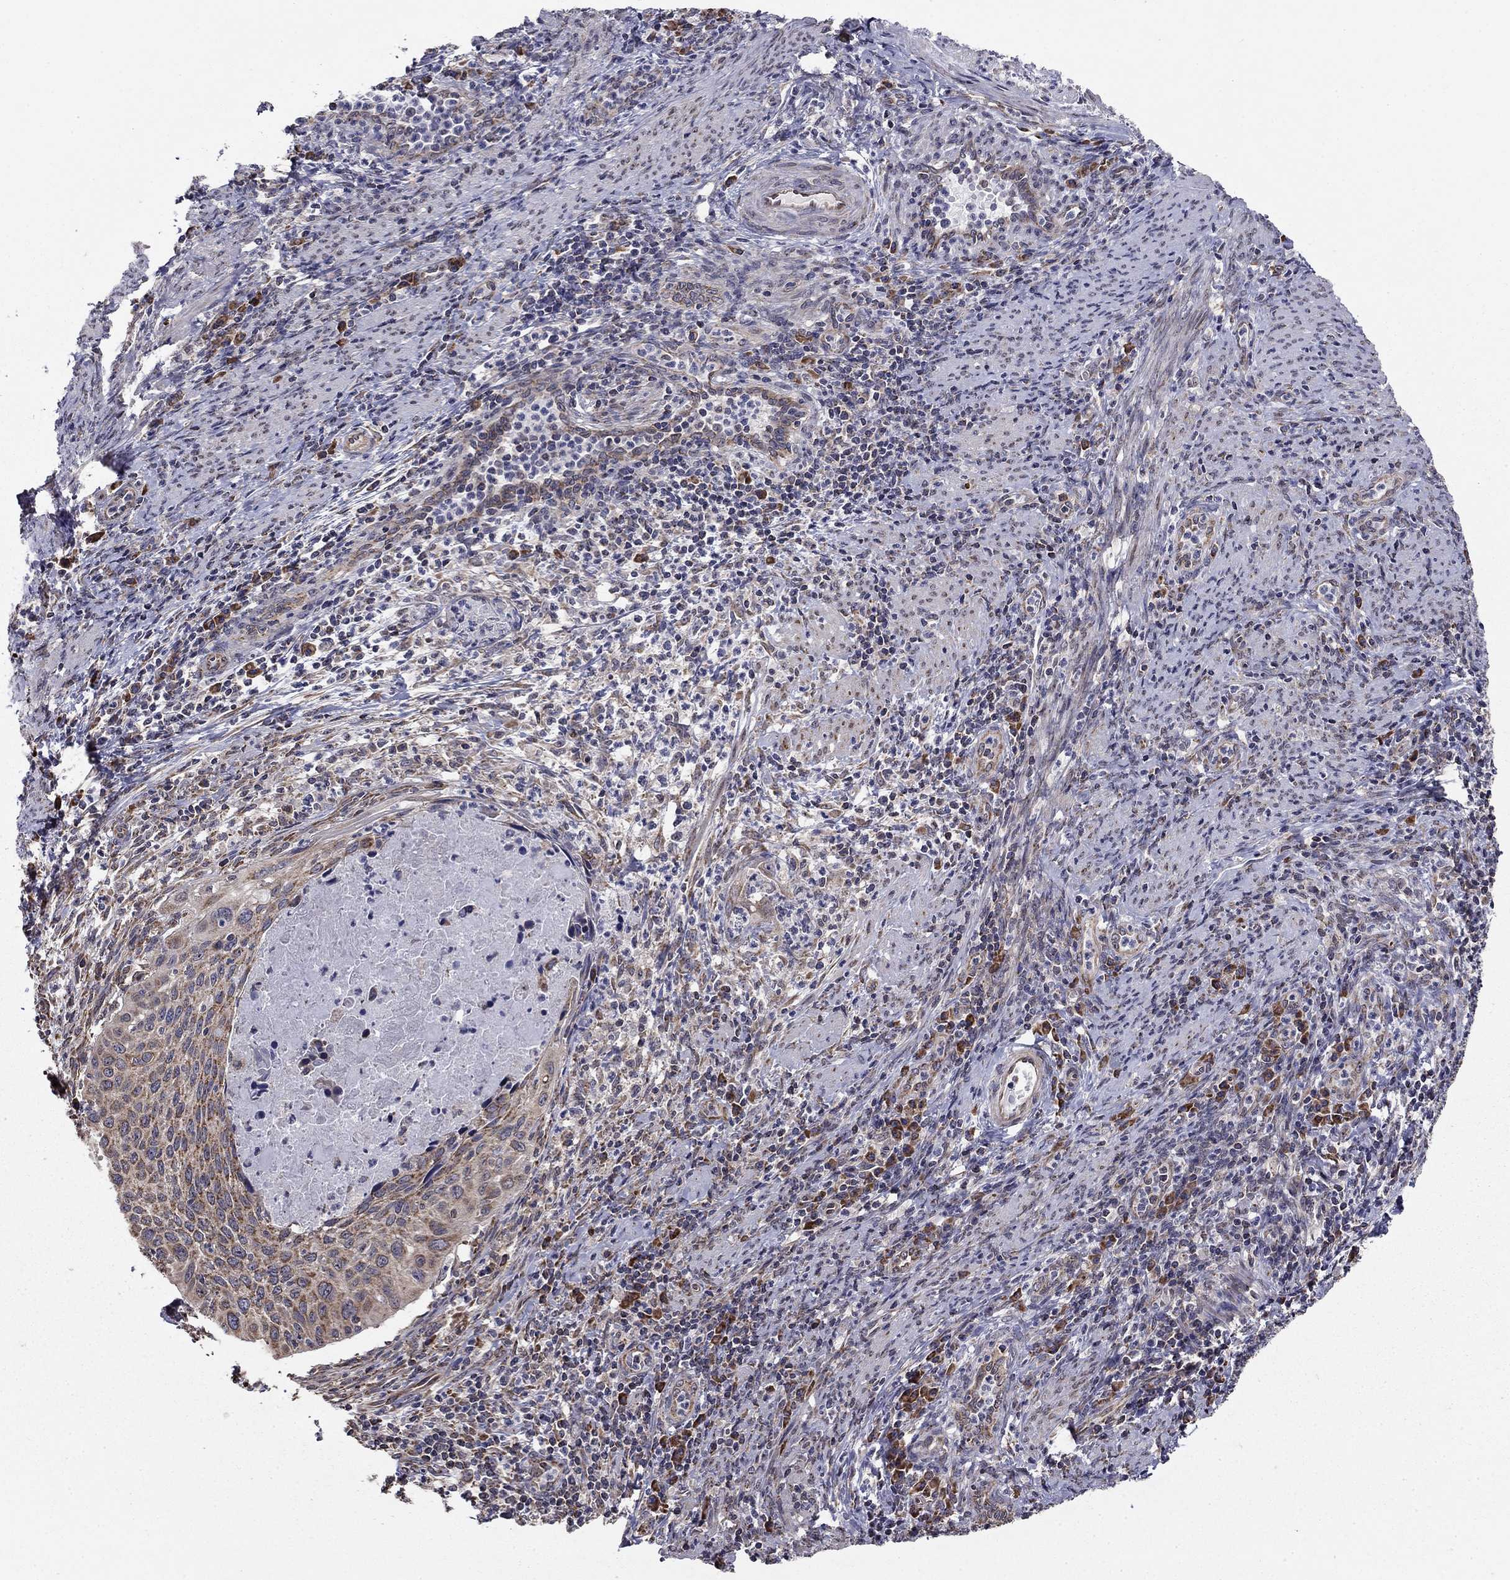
{"staining": {"intensity": "moderate", "quantity": "<25%", "location": "cytoplasmic/membranous"}, "tissue": "cervical cancer", "cell_type": "Tumor cells", "image_type": "cancer", "snomed": [{"axis": "morphology", "description": "Squamous cell carcinoma, NOS"}, {"axis": "topography", "description": "Cervix"}], "caption": "Squamous cell carcinoma (cervical) stained for a protein shows moderate cytoplasmic/membranous positivity in tumor cells.", "gene": "NKIRAS1", "patient": {"sex": "female", "age": 26}}